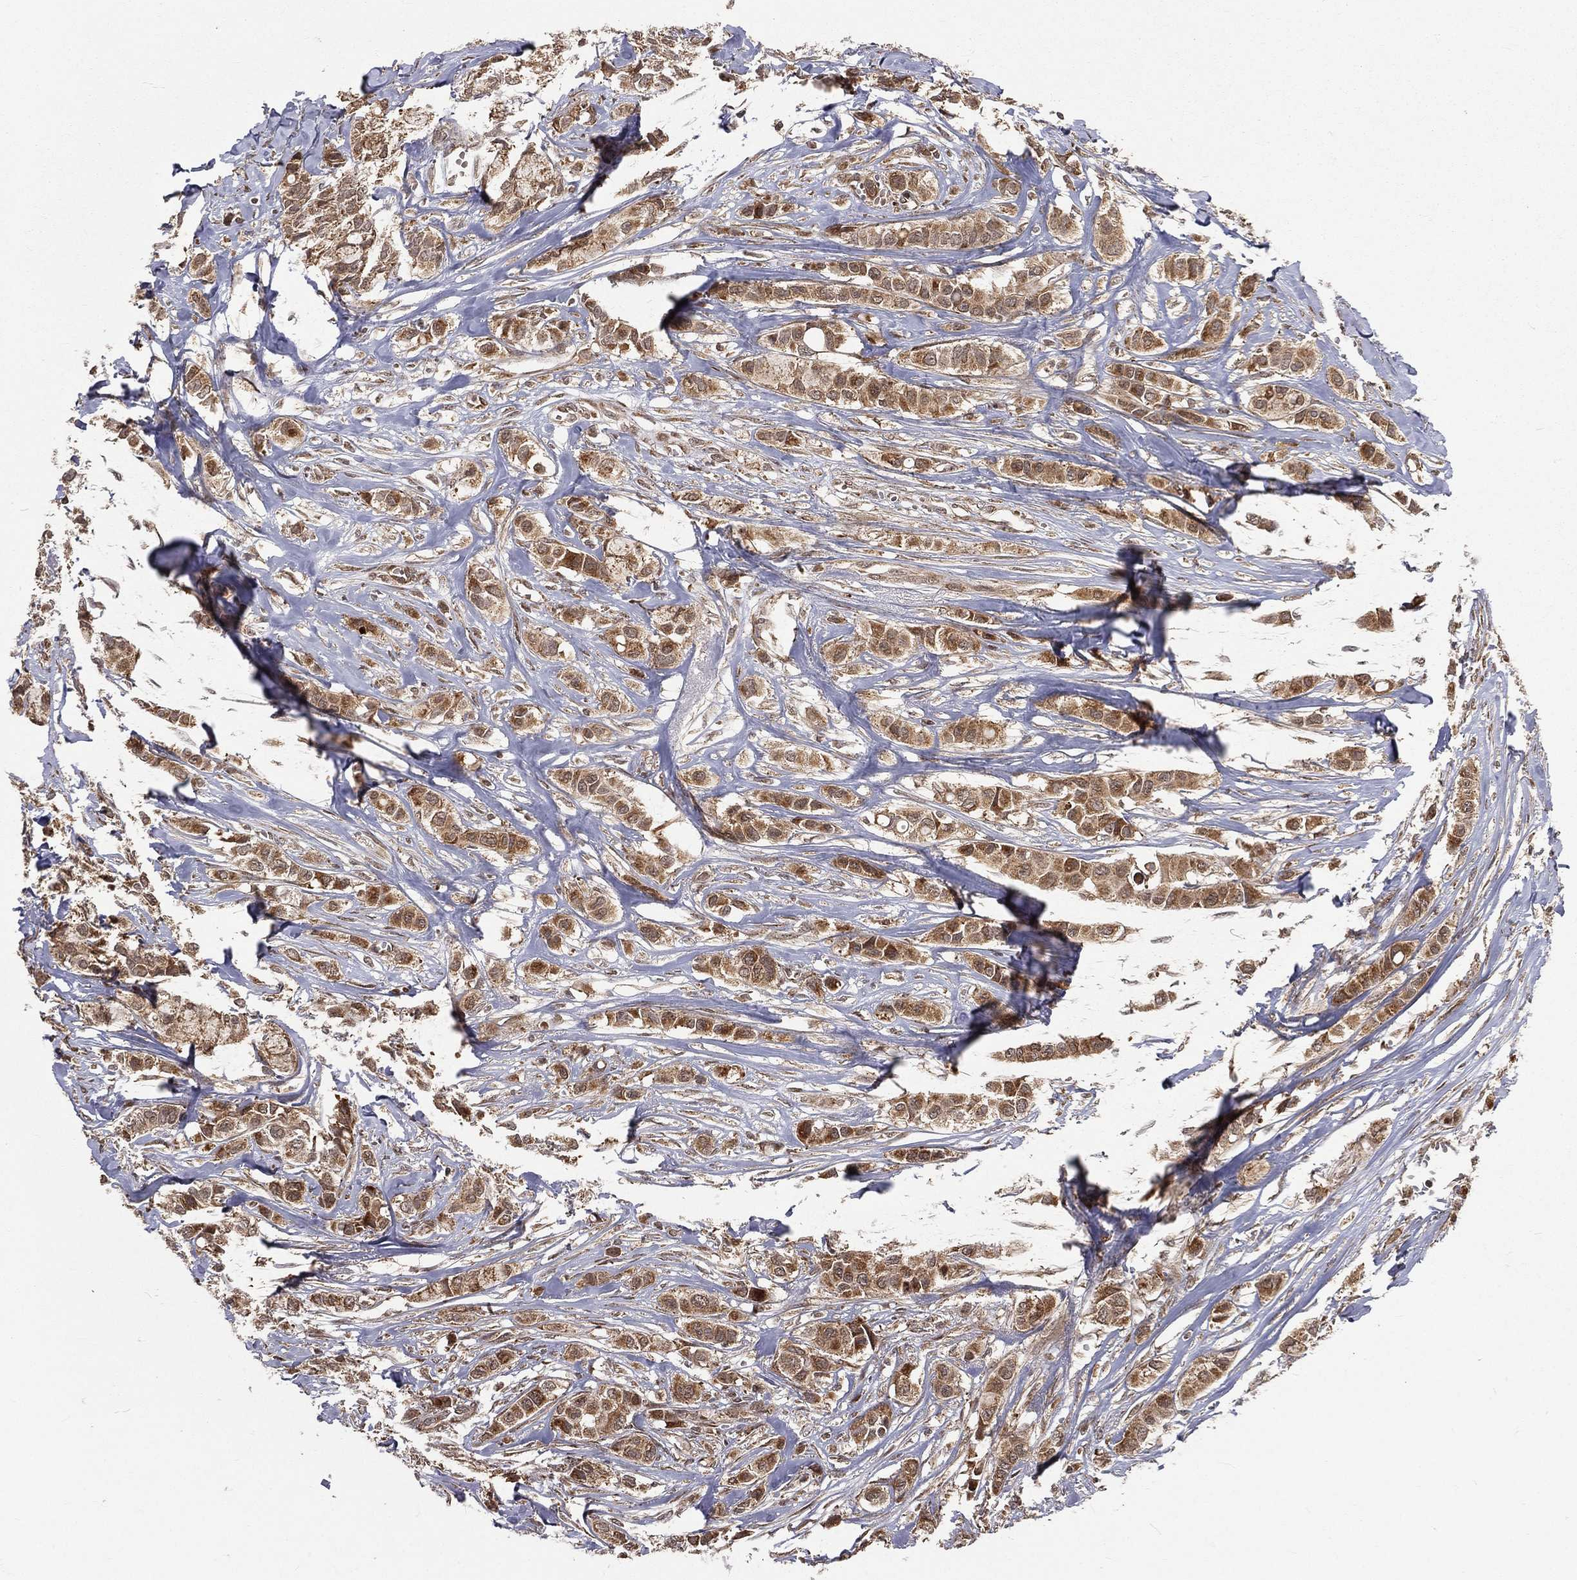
{"staining": {"intensity": "moderate", "quantity": ">75%", "location": "cytoplasmic/membranous"}, "tissue": "breast cancer", "cell_type": "Tumor cells", "image_type": "cancer", "snomed": [{"axis": "morphology", "description": "Duct carcinoma"}, {"axis": "topography", "description": "Breast"}], "caption": "Immunohistochemical staining of breast cancer (intraductal carcinoma) demonstrates moderate cytoplasmic/membranous protein positivity in approximately >75% of tumor cells. The protein is stained brown, and the nuclei are stained in blue (DAB (3,3'-diaminobenzidine) IHC with brightfield microscopy, high magnification).", "gene": "MDM2", "patient": {"sex": "female", "age": 85}}